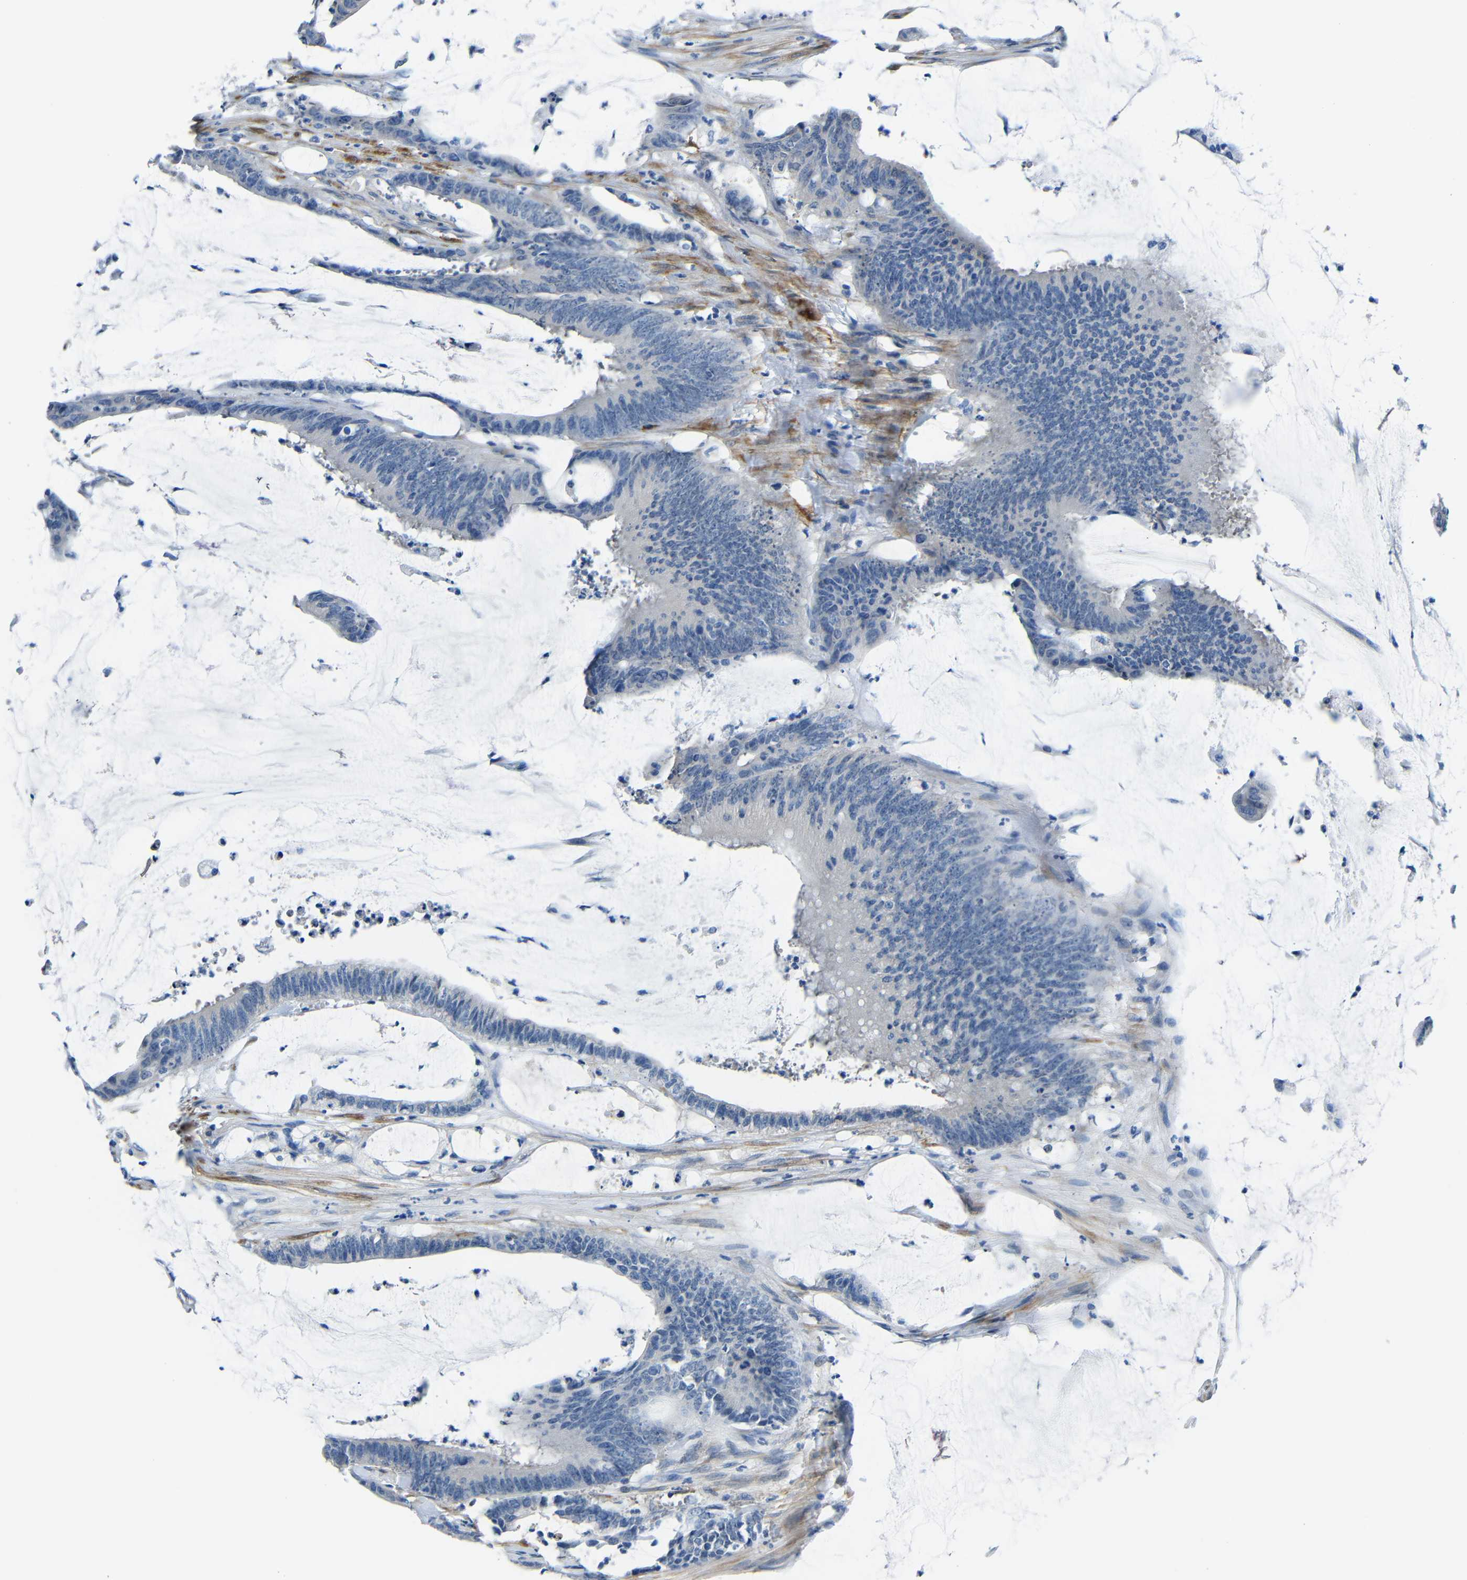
{"staining": {"intensity": "negative", "quantity": "none", "location": "none"}, "tissue": "colorectal cancer", "cell_type": "Tumor cells", "image_type": "cancer", "snomed": [{"axis": "morphology", "description": "Adenocarcinoma, NOS"}, {"axis": "topography", "description": "Rectum"}], "caption": "IHC micrograph of neoplastic tissue: human colorectal cancer stained with DAB (3,3'-diaminobenzidine) displays no significant protein staining in tumor cells.", "gene": "NEGR1", "patient": {"sex": "female", "age": 66}}